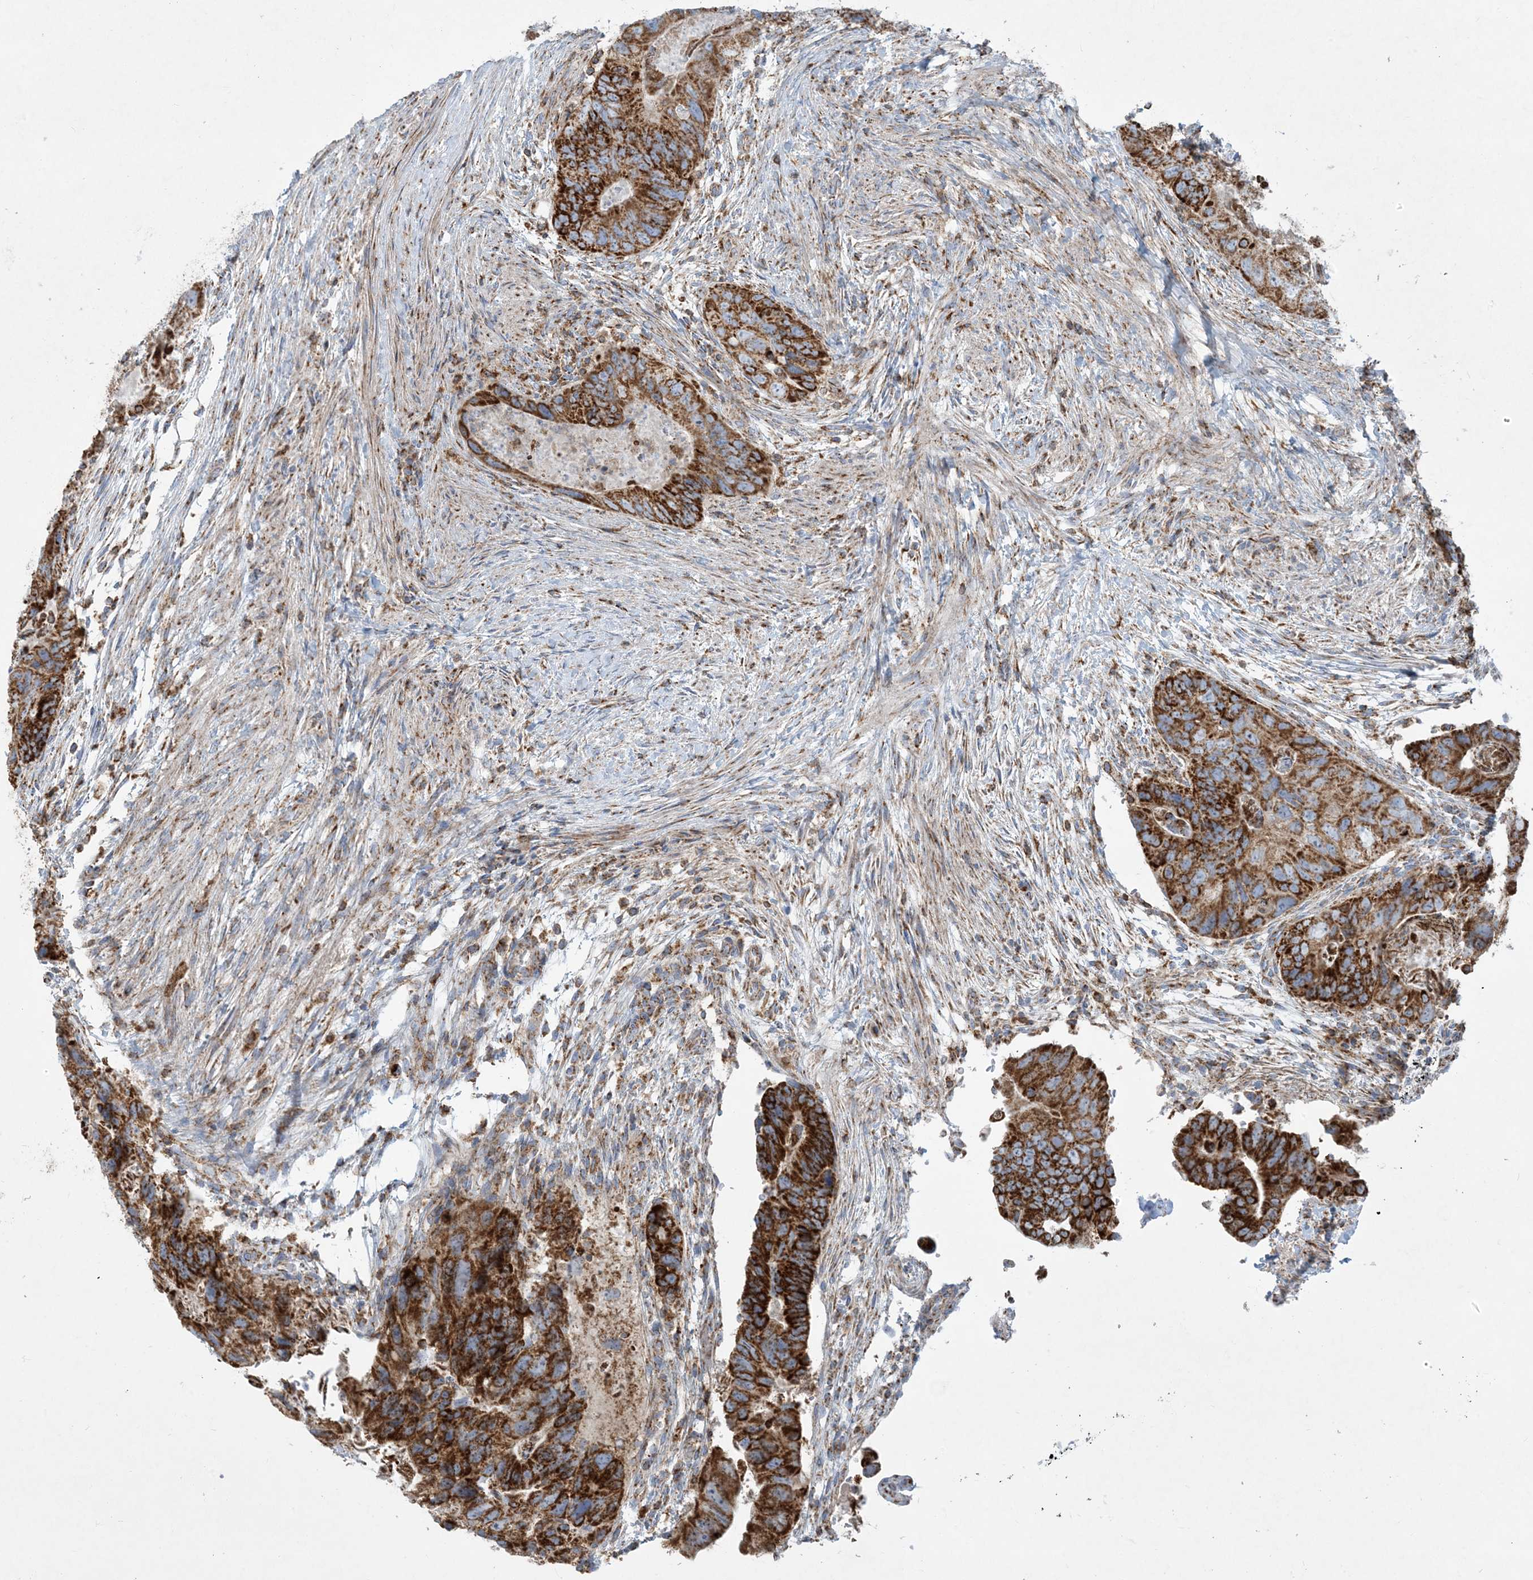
{"staining": {"intensity": "strong", "quantity": ">75%", "location": "cytoplasmic/membranous"}, "tissue": "colorectal cancer", "cell_type": "Tumor cells", "image_type": "cancer", "snomed": [{"axis": "morphology", "description": "Adenocarcinoma, NOS"}, {"axis": "topography", "description": "Rectum"}], "caption": "A high amount of strong cytoplasmic/membranous positivity is appreciated in about >75% of tumor cells in colorectal cancer (adenocarcinoma) tissue.", "gene": "BEND4", "patient": {"sex": "male", "age": 63}}